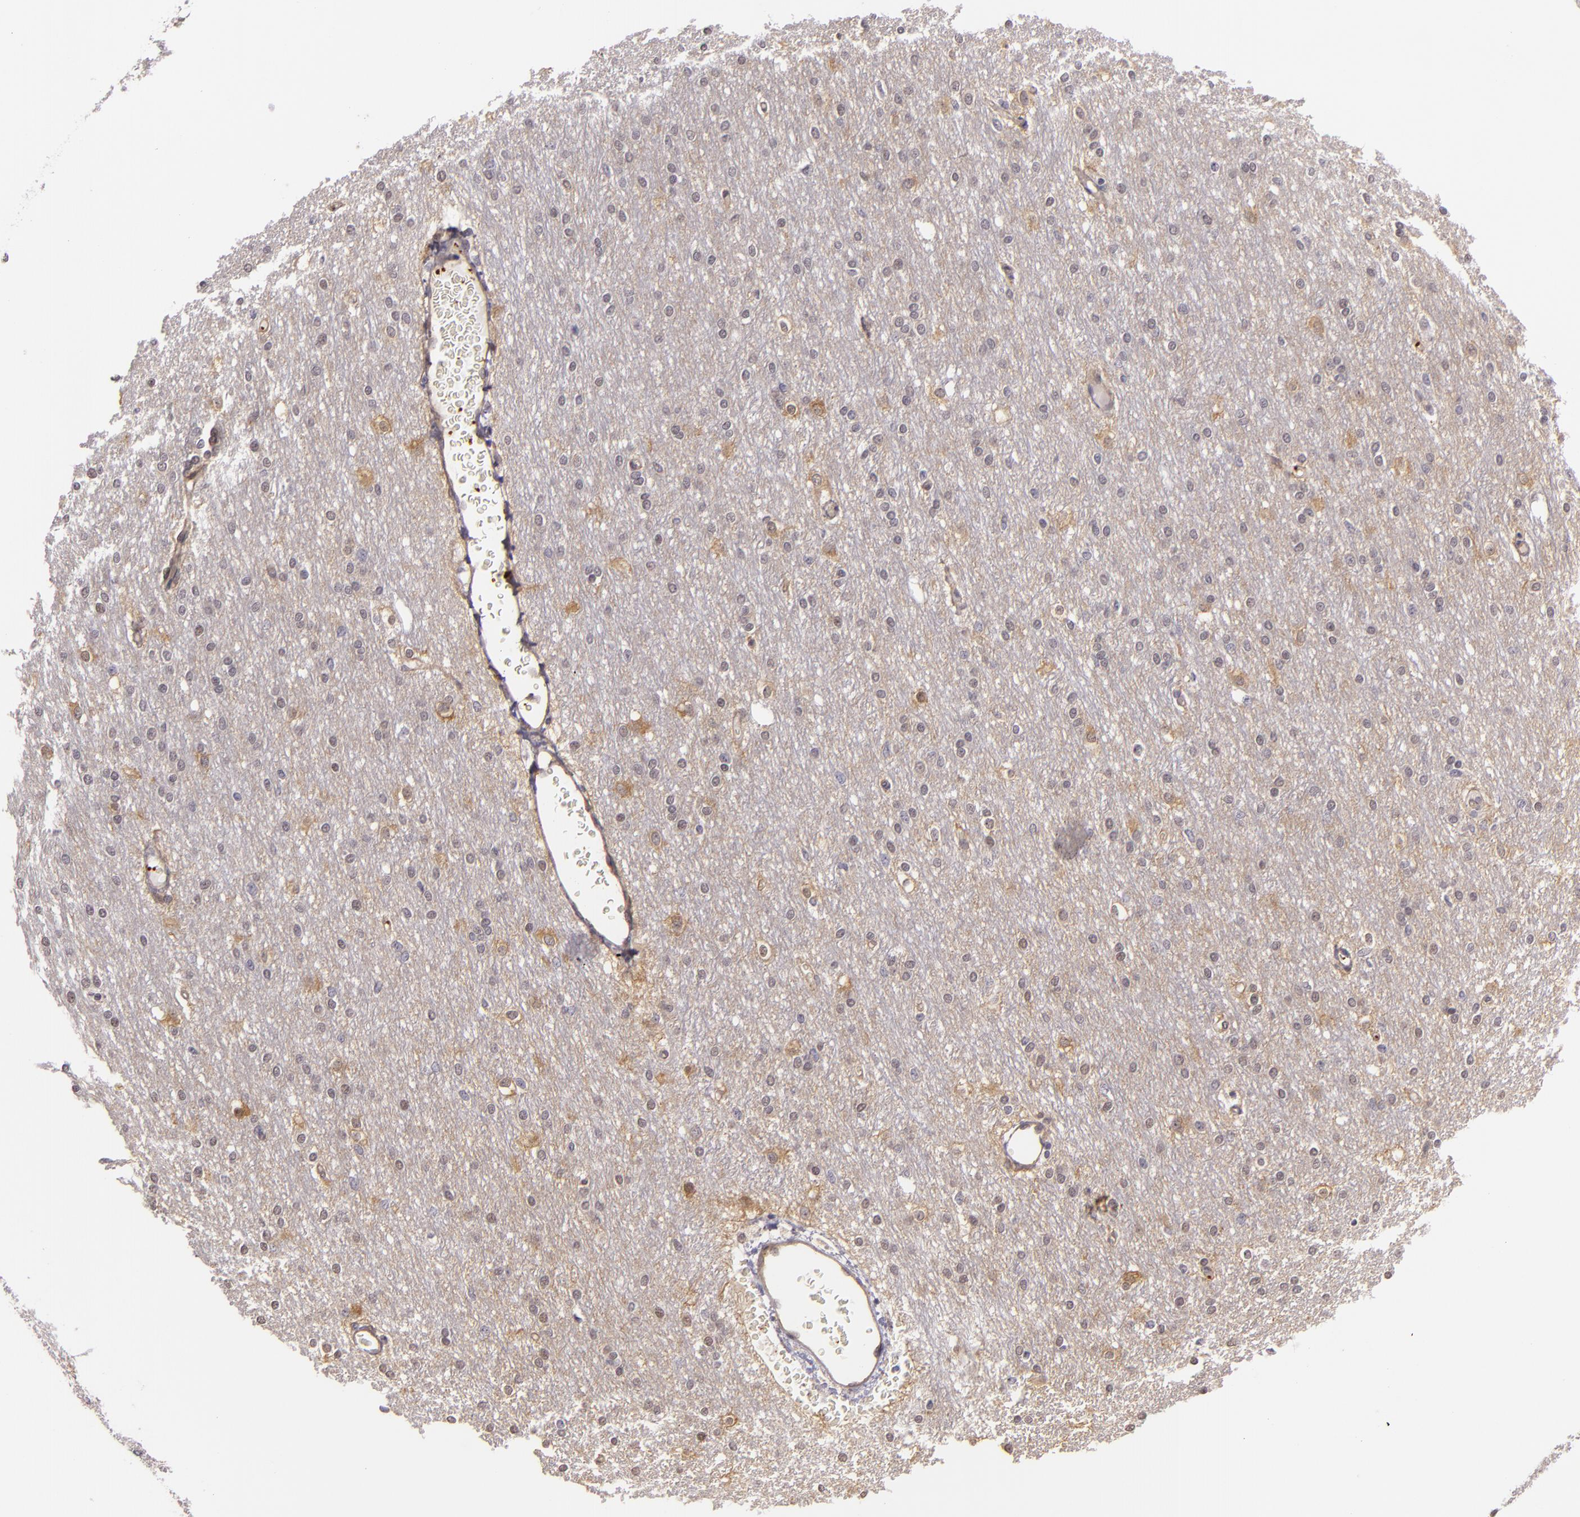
{"staining": {"intensity": "weak", "quantity": ">75%", "location": "cytoplasmic/membranous"}, "tissue": "cerebral cortex", "cell_type": "Endothelial cells", "image_type": "normal", "snomed": [{"axis": "morphology", "description": "Normal tissue, NOS"}, {"axis": "morphology", "description": "Inflammation, NOS"}, {"axis": "topography", "description": "Cerebral cortex"}], "caption": "Benign cerebral cortex displays weak cytoplasmic/membranous positivity in about >75% of endothelial cells, visualized by immunohistochemistry. The protein of interest is stained brown, and the nuclei are stained in blue (DAB IHC with brightfield microscopy, high magnification).", "gene": "SYTL4", "patient": {"sex": "male", "age": 6}}